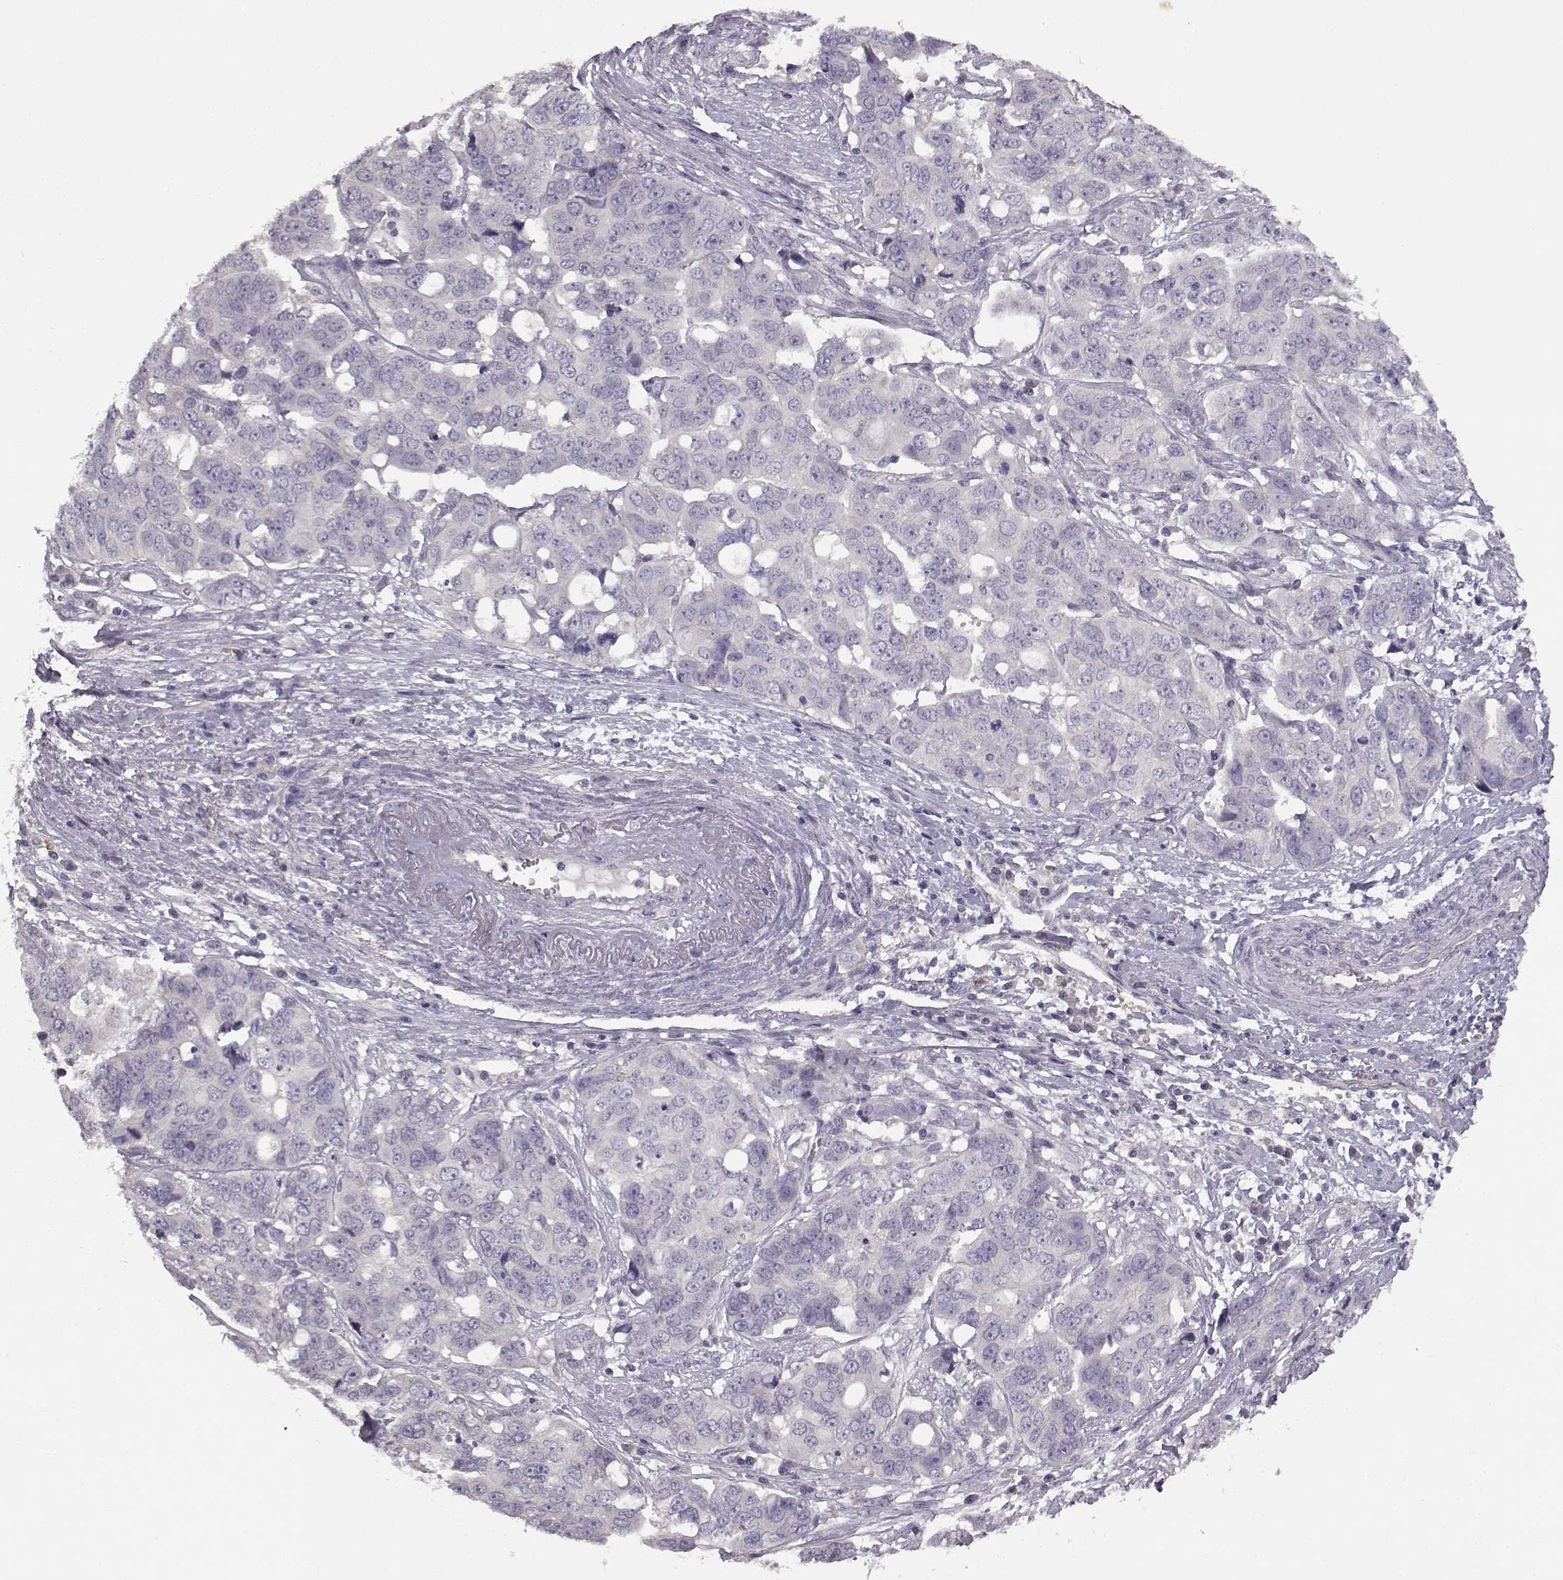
{"staining": {"intensity": "negative", "quantity": "none", "location": "none"}, "tissue": "ovarian cancer", "cell_type": "Tumor cells", "image_type": "cancer", "snomed": [{"axis": "morphology", "description": "Carcinoma, endometroid"}, {"axis": "topography", "description": "Ovary"}], "caption": "Ovarian endometroid carcinoma was stained to show a protein in brown. There is no significant positivity in tumor cells.", "gene": "GHR", "patient": {"sex": "female", "age": 78}}